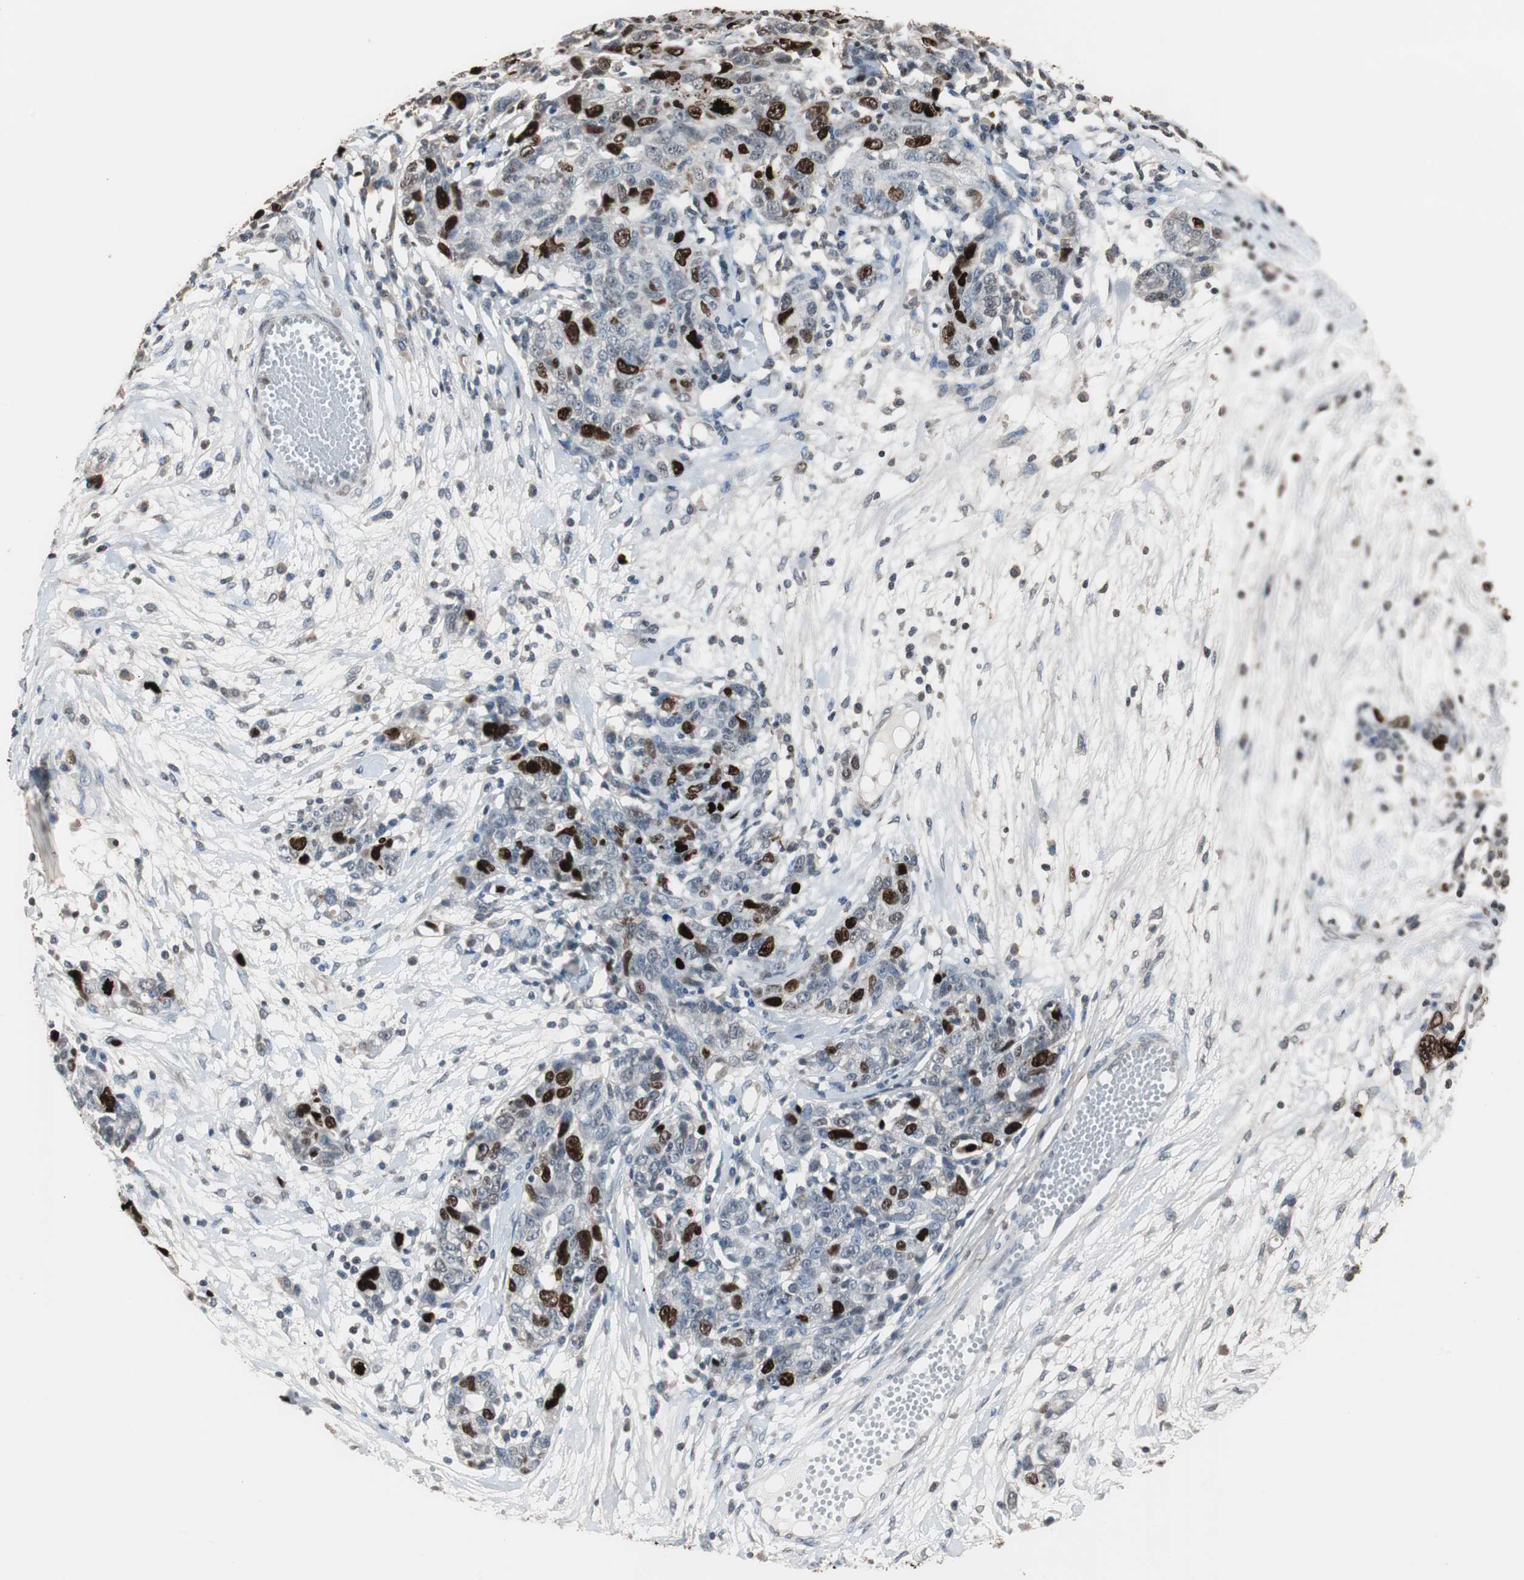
{"staining": {"intensity": "strong", "quantity": "25%-75%", "location": "nuclear"}, "tissue": "ovarian cancer", "cell_type": "Tumor cells", "image_type": "cancer", "snomed": [{"axis": "morphology", "description": "Cystadenocarcinoma, serous, NOS"}, {"axis": "topography", "description": "Ovary"}], "caption": "High-magnification brightfield microscopy of ovarian cancer (serous cystadenocarcinoma) stained with DAB (brown) and counterstained with hematoxylin (blue). tumor cells exhibit strong nuclear expression is seen in about25%-75% of cells.", "gene": "TOP2A", "patient": {"sex": "female", "age": 71}}